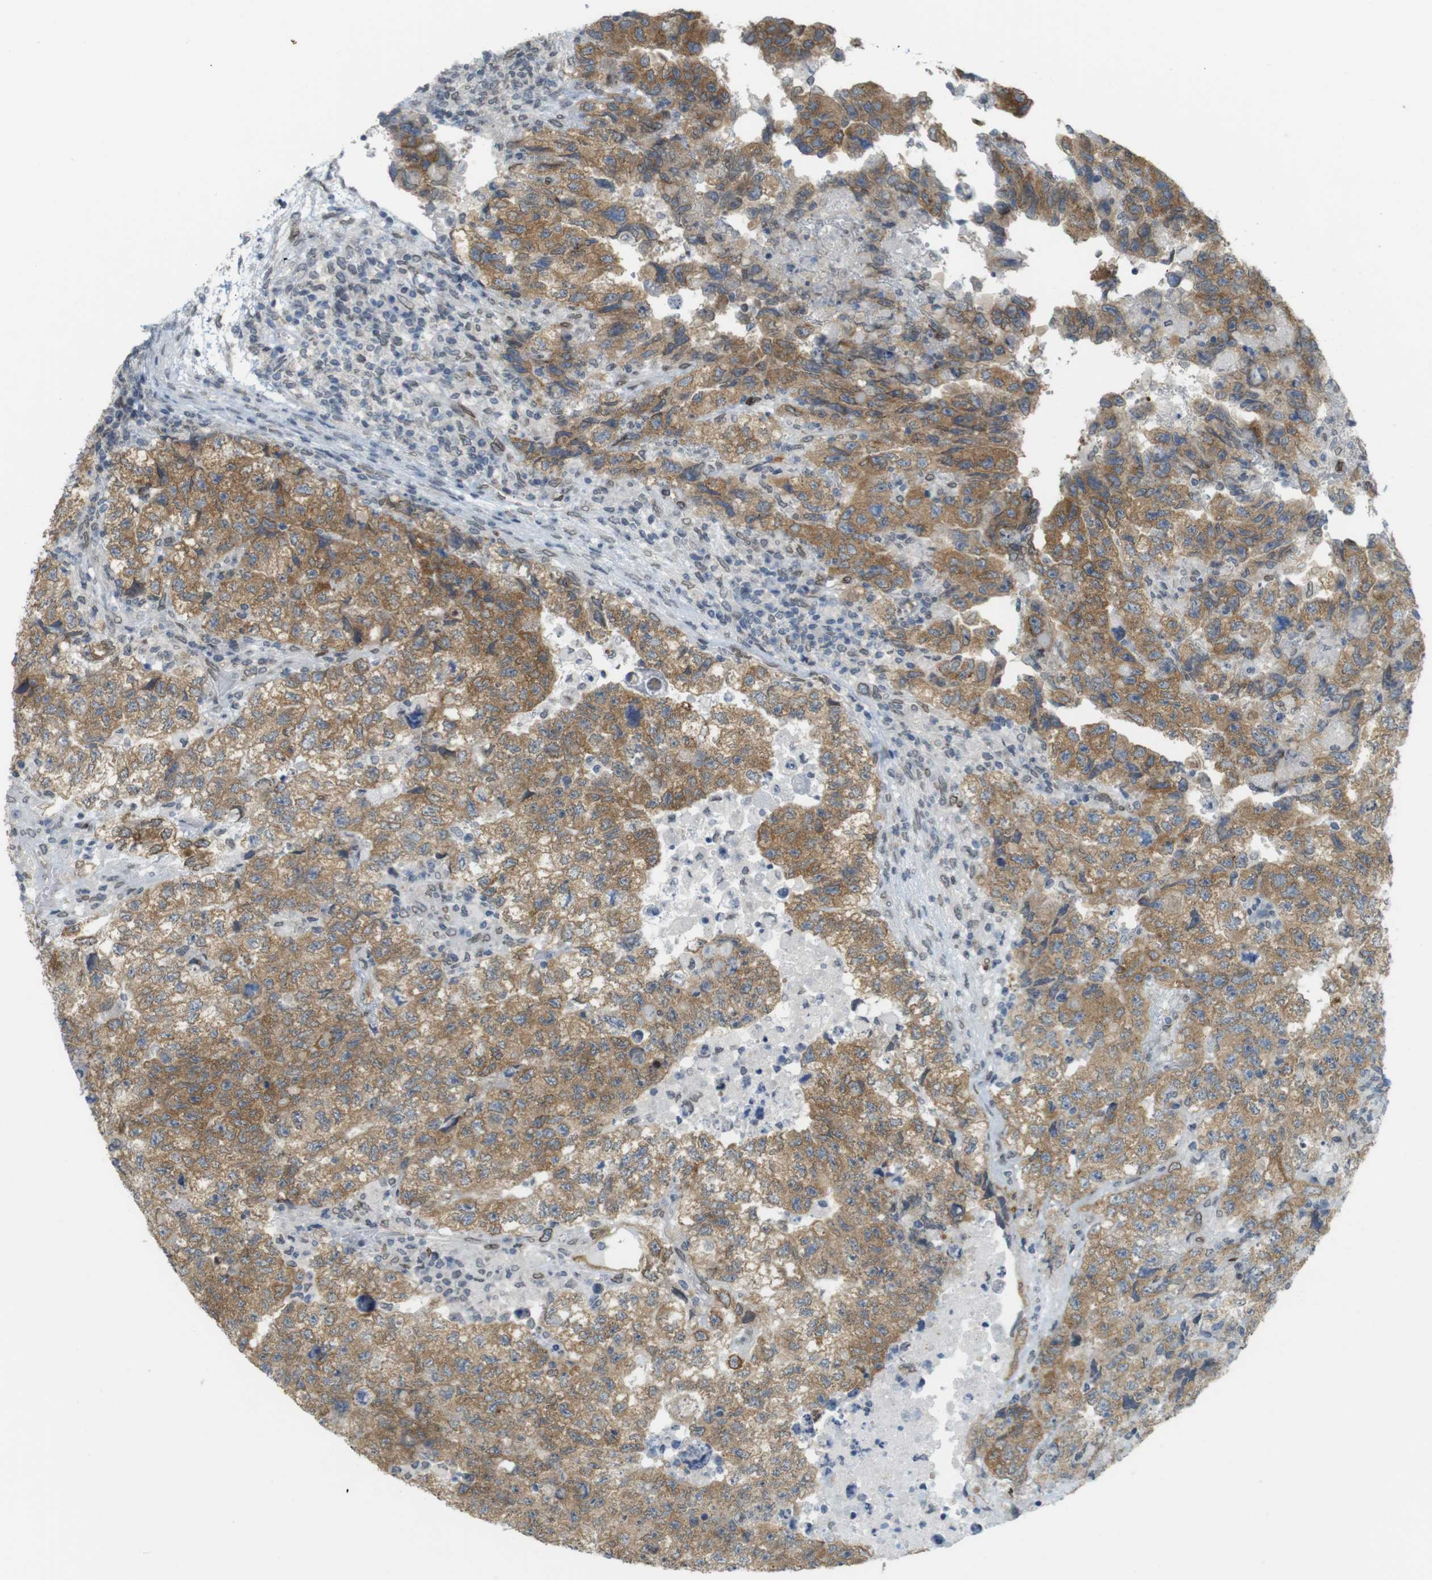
{"staining": {"intensity": "moderate", "quantity": ">75%", "location": "cytoplasmic/membranous"}, "tissue": "testis cancer", "cell_type": "Tumor cells", "image_type": "cancer", "snomed": [{"axis": "morphology", "description": "Carcinoma, Embryonal, NOS"}, {"axis": "topography", "description": "Testis"}], "caption": "IHC micrograph of neoplastic tissue: human testis cancer (embryonal carcinoma) stained using IHC shows medium levels of moderate protein expression localized specifically in the cytoplasmic/membranous of tumor cells, appearing as a cytoplasmic/membranous brown color.", "gene": "ARL6IP6", "patient": {"sex": "male", "age": 36}}